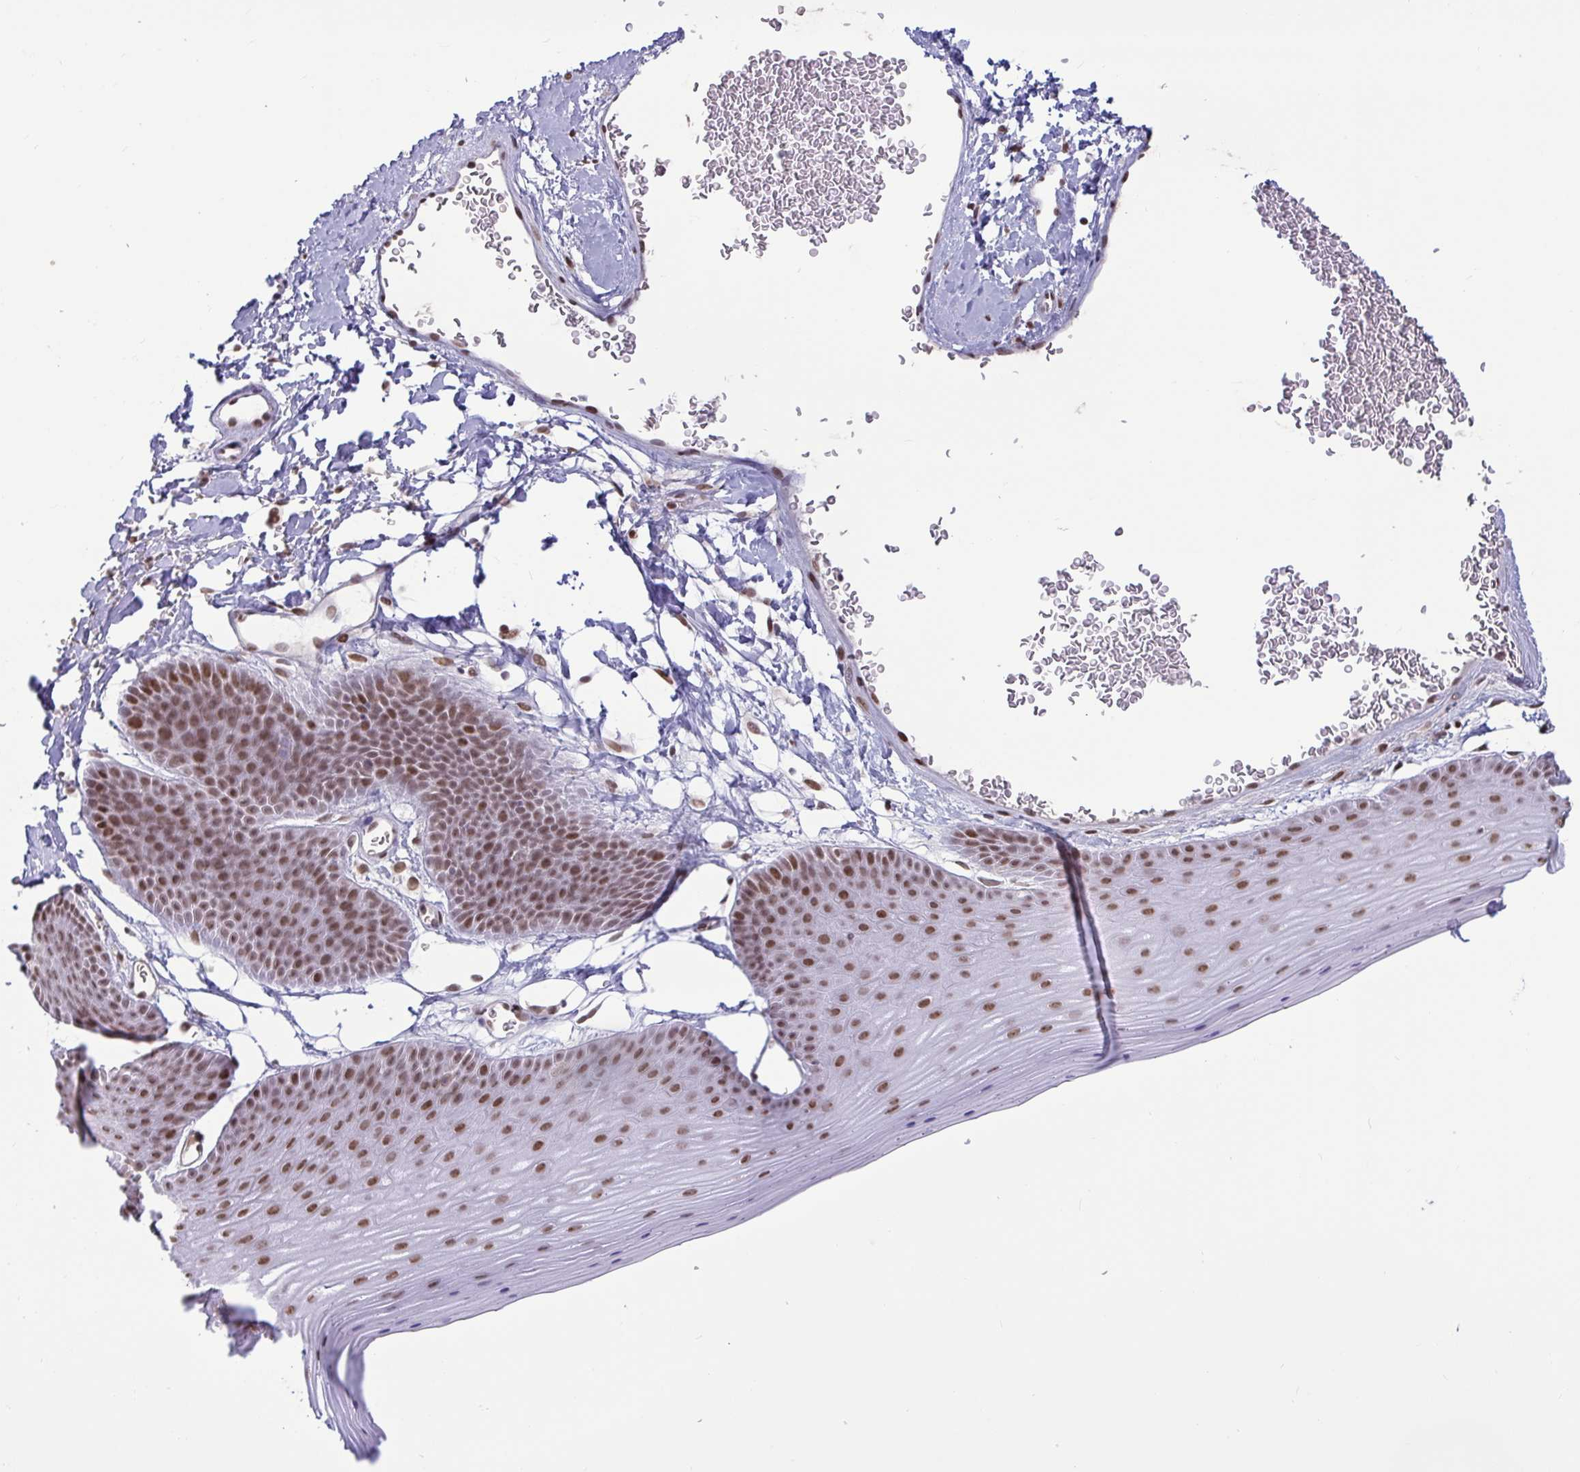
{"staining": {"intensity": "moderate", "quantity": ">75%", "location": "nuclear"}, "tissue": "skin", "cell_type": "Epidermal cells", "image_type": "normal", "snomed": [{"axis": "morphology", "description": "Normal tissue, NOS"}, {"axis": "topography", "description": "Anal"}], "caption": "The image demonstrates immunohistochemical staining of unremarkable skin. There is moderate nuclear positivity is appreciated in about >75% of epidermal cells. The staining is performed using DAB (3,3'-diaminobenzidine) brown chromogen to label protein expression. The nuclei are counter-stained blue using hematoxylin.", "gene": "CBFA2T2", "patient": {"sex": "male", "age": 53}}